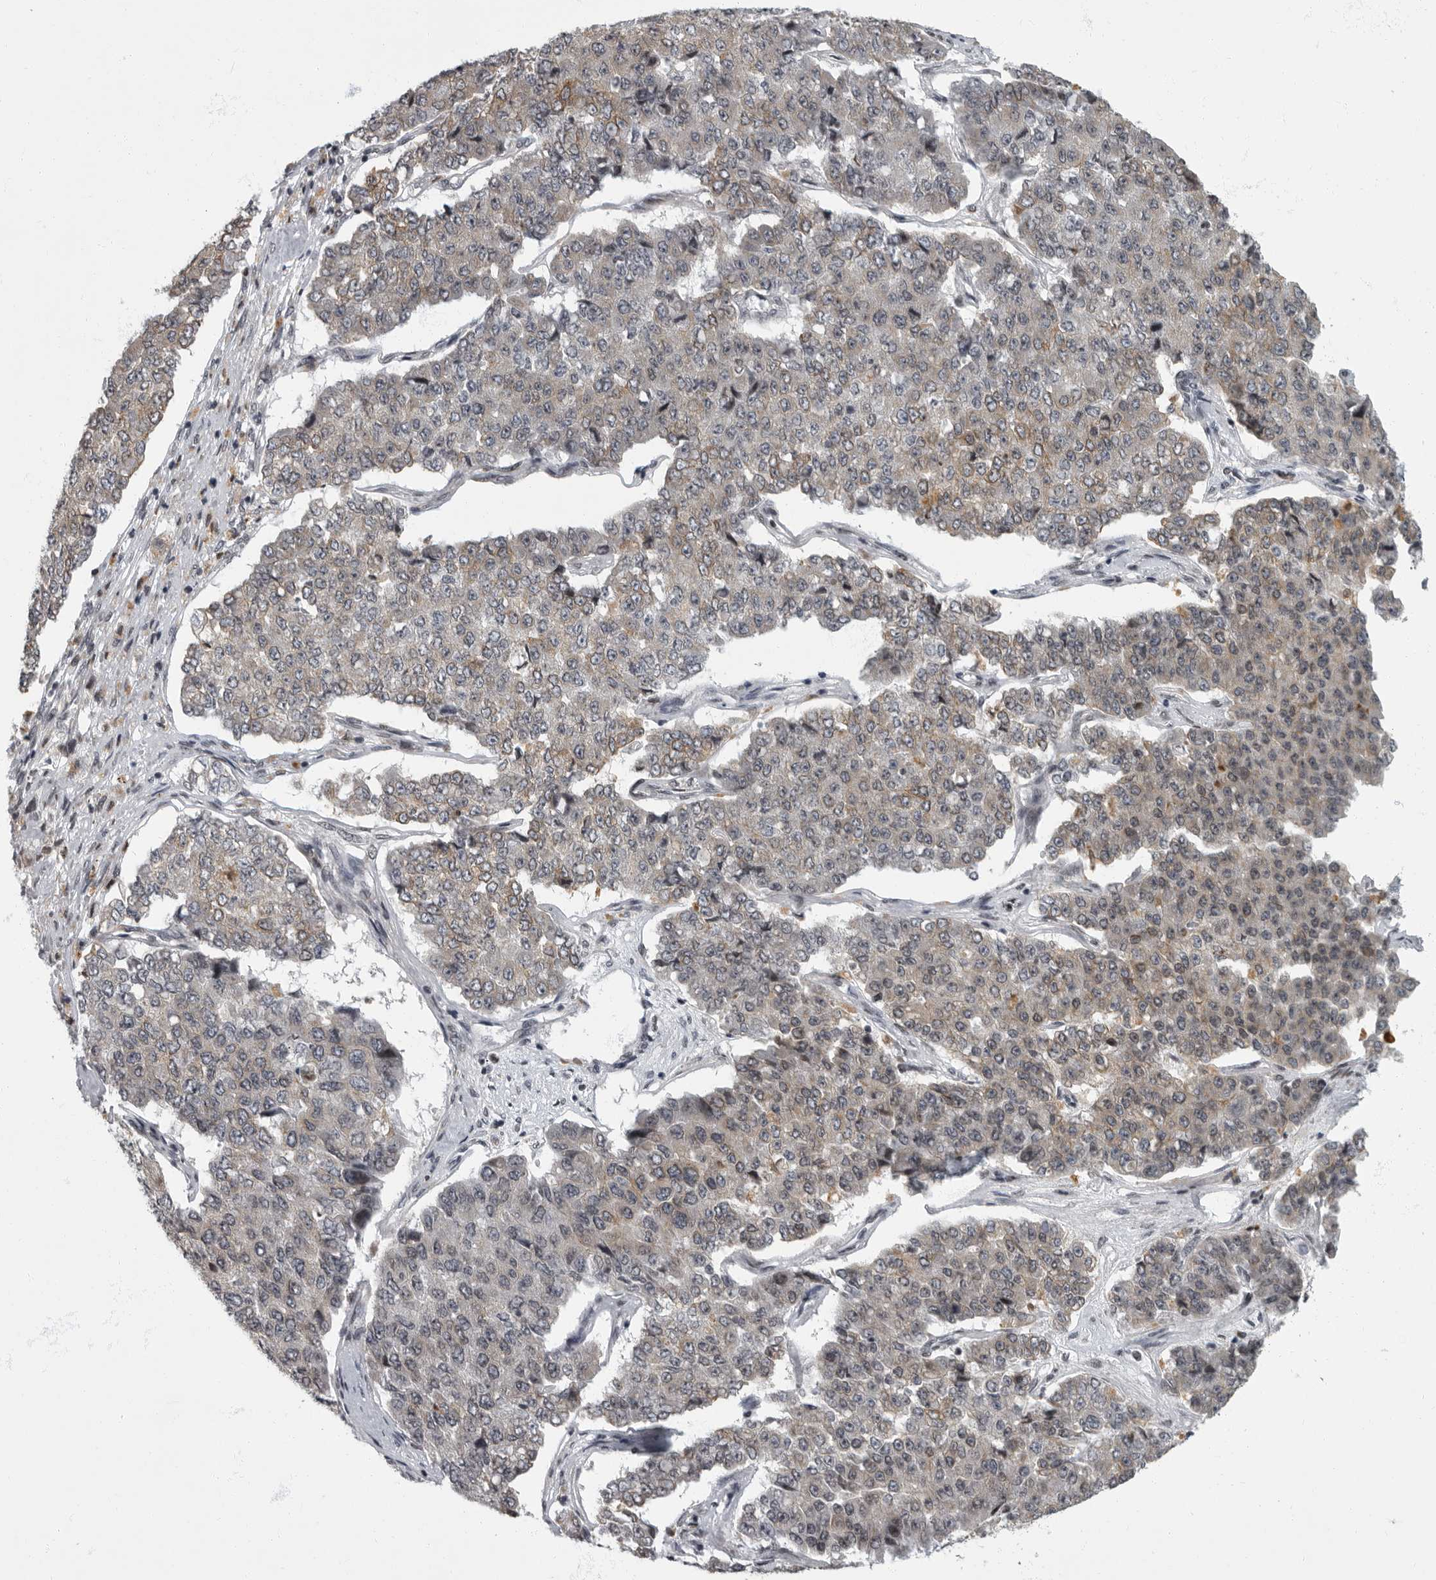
{"staining": {"intensity": "weak", "quantity": "25%-75%", "location": "cytoplasmic/membranous"}, "tissue": "pancreatic cancer", "cell_type": "Tumor cells", "image_type": "cancer", "snomed": [{"axis": "morphology", "description": "Adenocarcinoma, NOS"}, {"axis": "topography", "description": "Pancreas"}], "caption": "Tumor cells show low levels of weak cytoplasmic/membranous staining in approximately 25%-75% of cells in pancreatic cancer (adenocarcinoma).", "gene": "EVI5", "patient": {"sex": "male", "age": 50}}